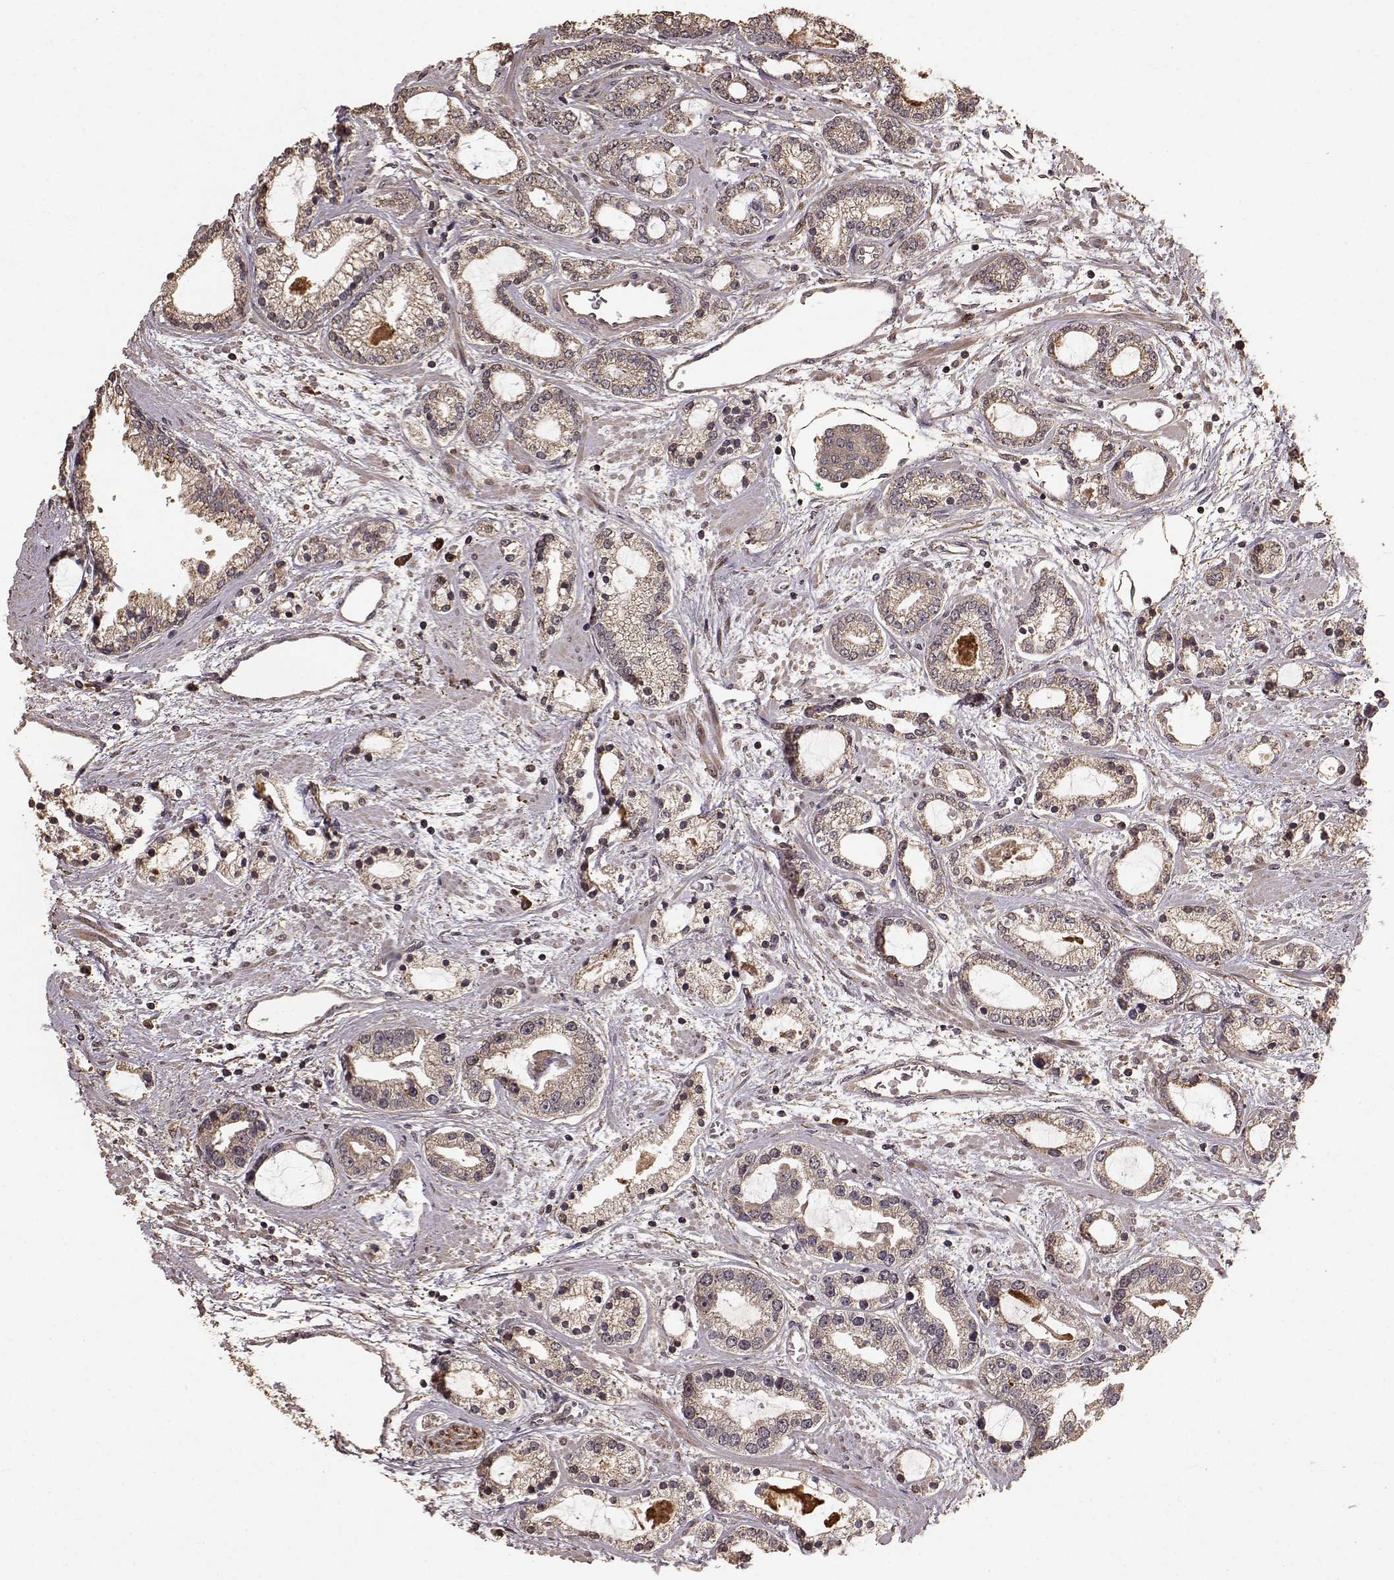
{"staining": {"intensity": "weak", "quantity": ">75%", "location": "cytoplasmic/membranous"}, "tissue": "prostate cancer", "cell_type": "Tumor cells", "image_type": "cancer", "snomed": [{"axis": "morphology", "description": "Adenocarcinoma, Medium grade"}, {"axis": "topography", "description": "Prostate"}], "caption": "Protein staining of prostate cancer (medium-grade adenocarcinoma) tissue displays weak cytoplasmic/membranous staining in approximately >75% of tumor cells.", "gene": "USP15", "patient": {"sex": "male", "age": 57}}